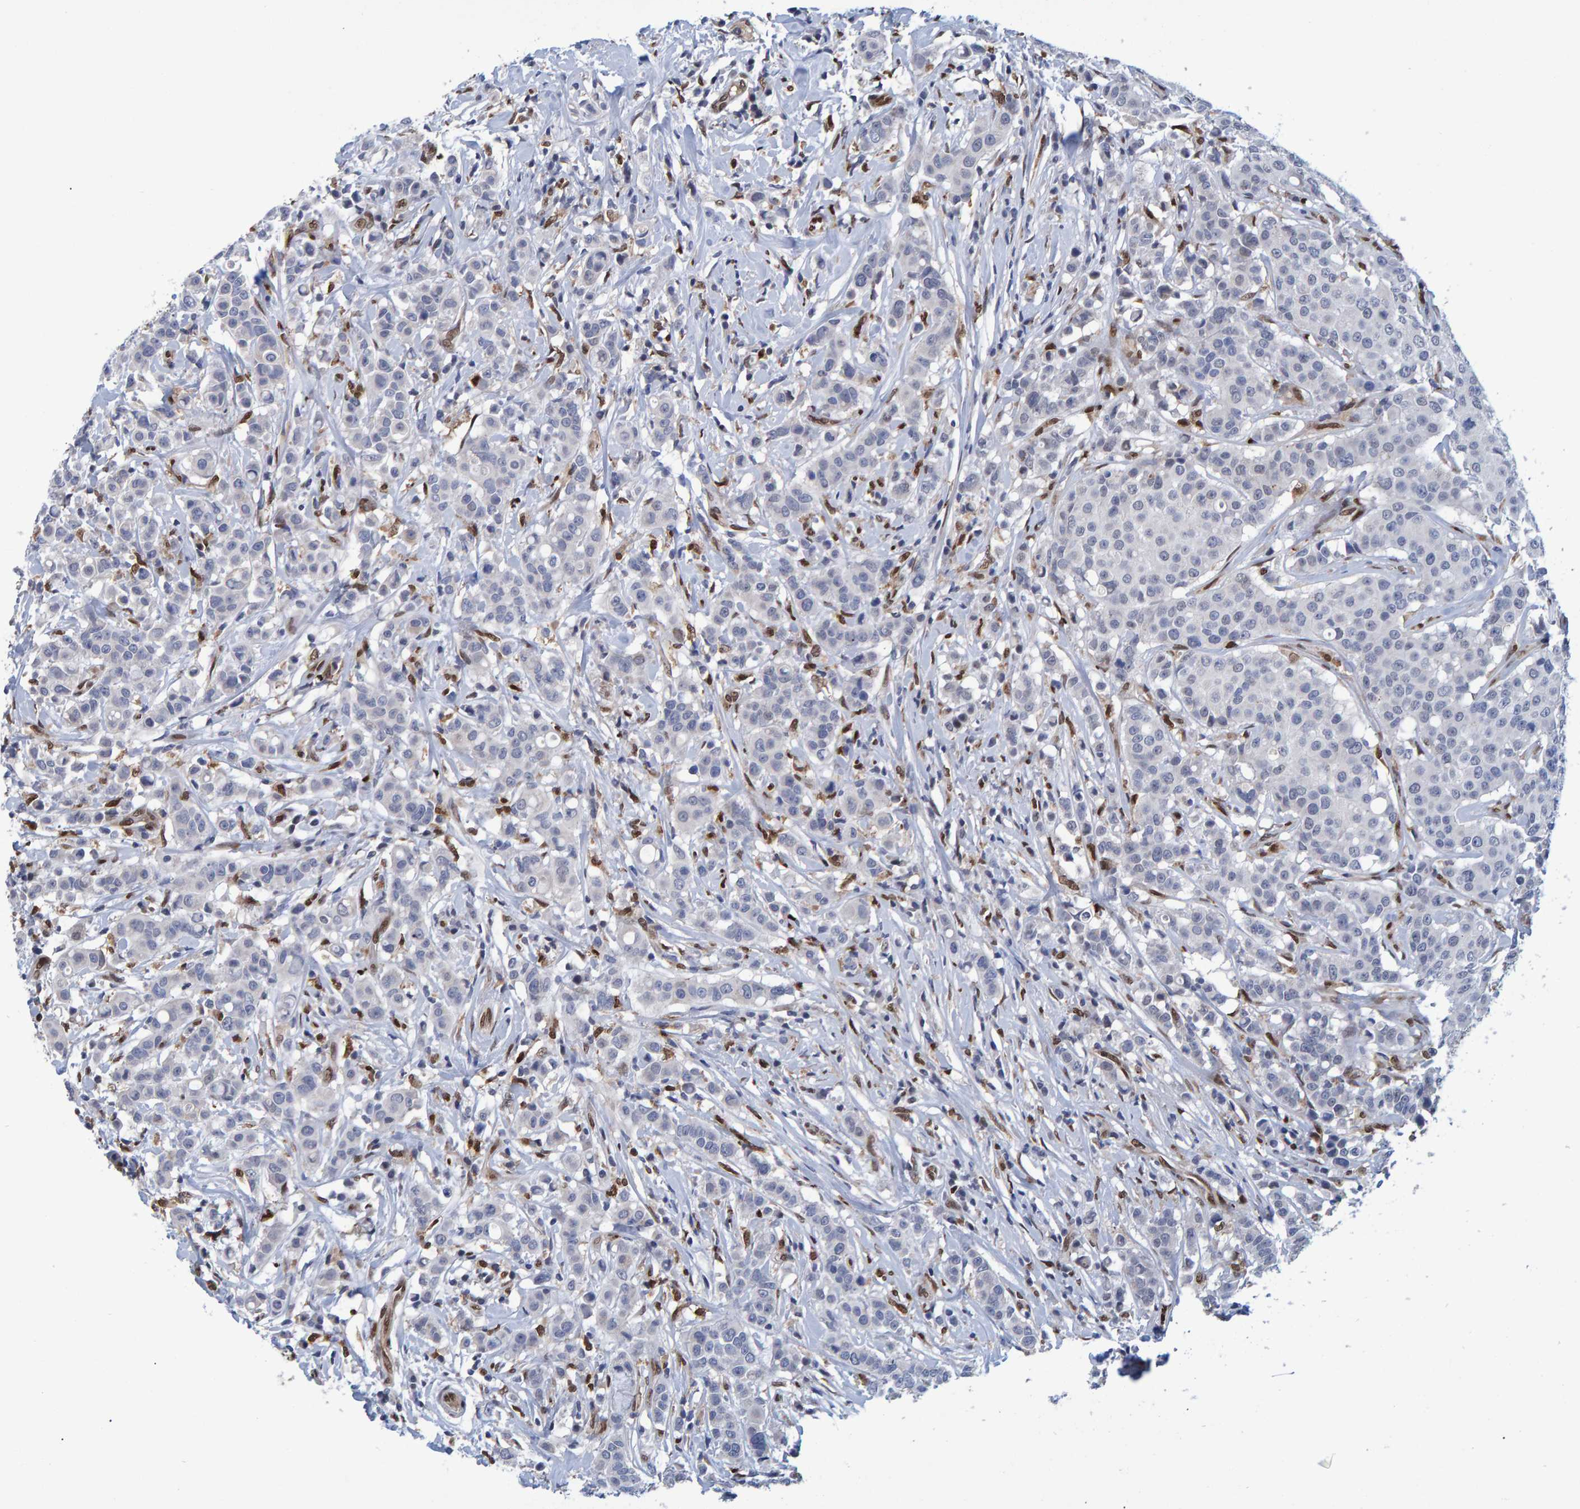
{"staining": {"intensity": "negative", "quantity": "none", "location": "none"}, "tissue": "breast cancer", "cell_type": "Tumor cells", "image_type": "cancer", "snomed": [{"axis": "morphology", "description": "Duct carcinoma"}, {"axis": "topography", "description": "Breast"}], "caption": "Breast intraductal carcinoma was stained to show a protein in brown. There is no significant positivity in tumor cells. (Immunohistochemistry (ihc), brightfield microscopy, high magnification).", "gene": "QKI", "patient": {"sex": "female", "age": 27}}